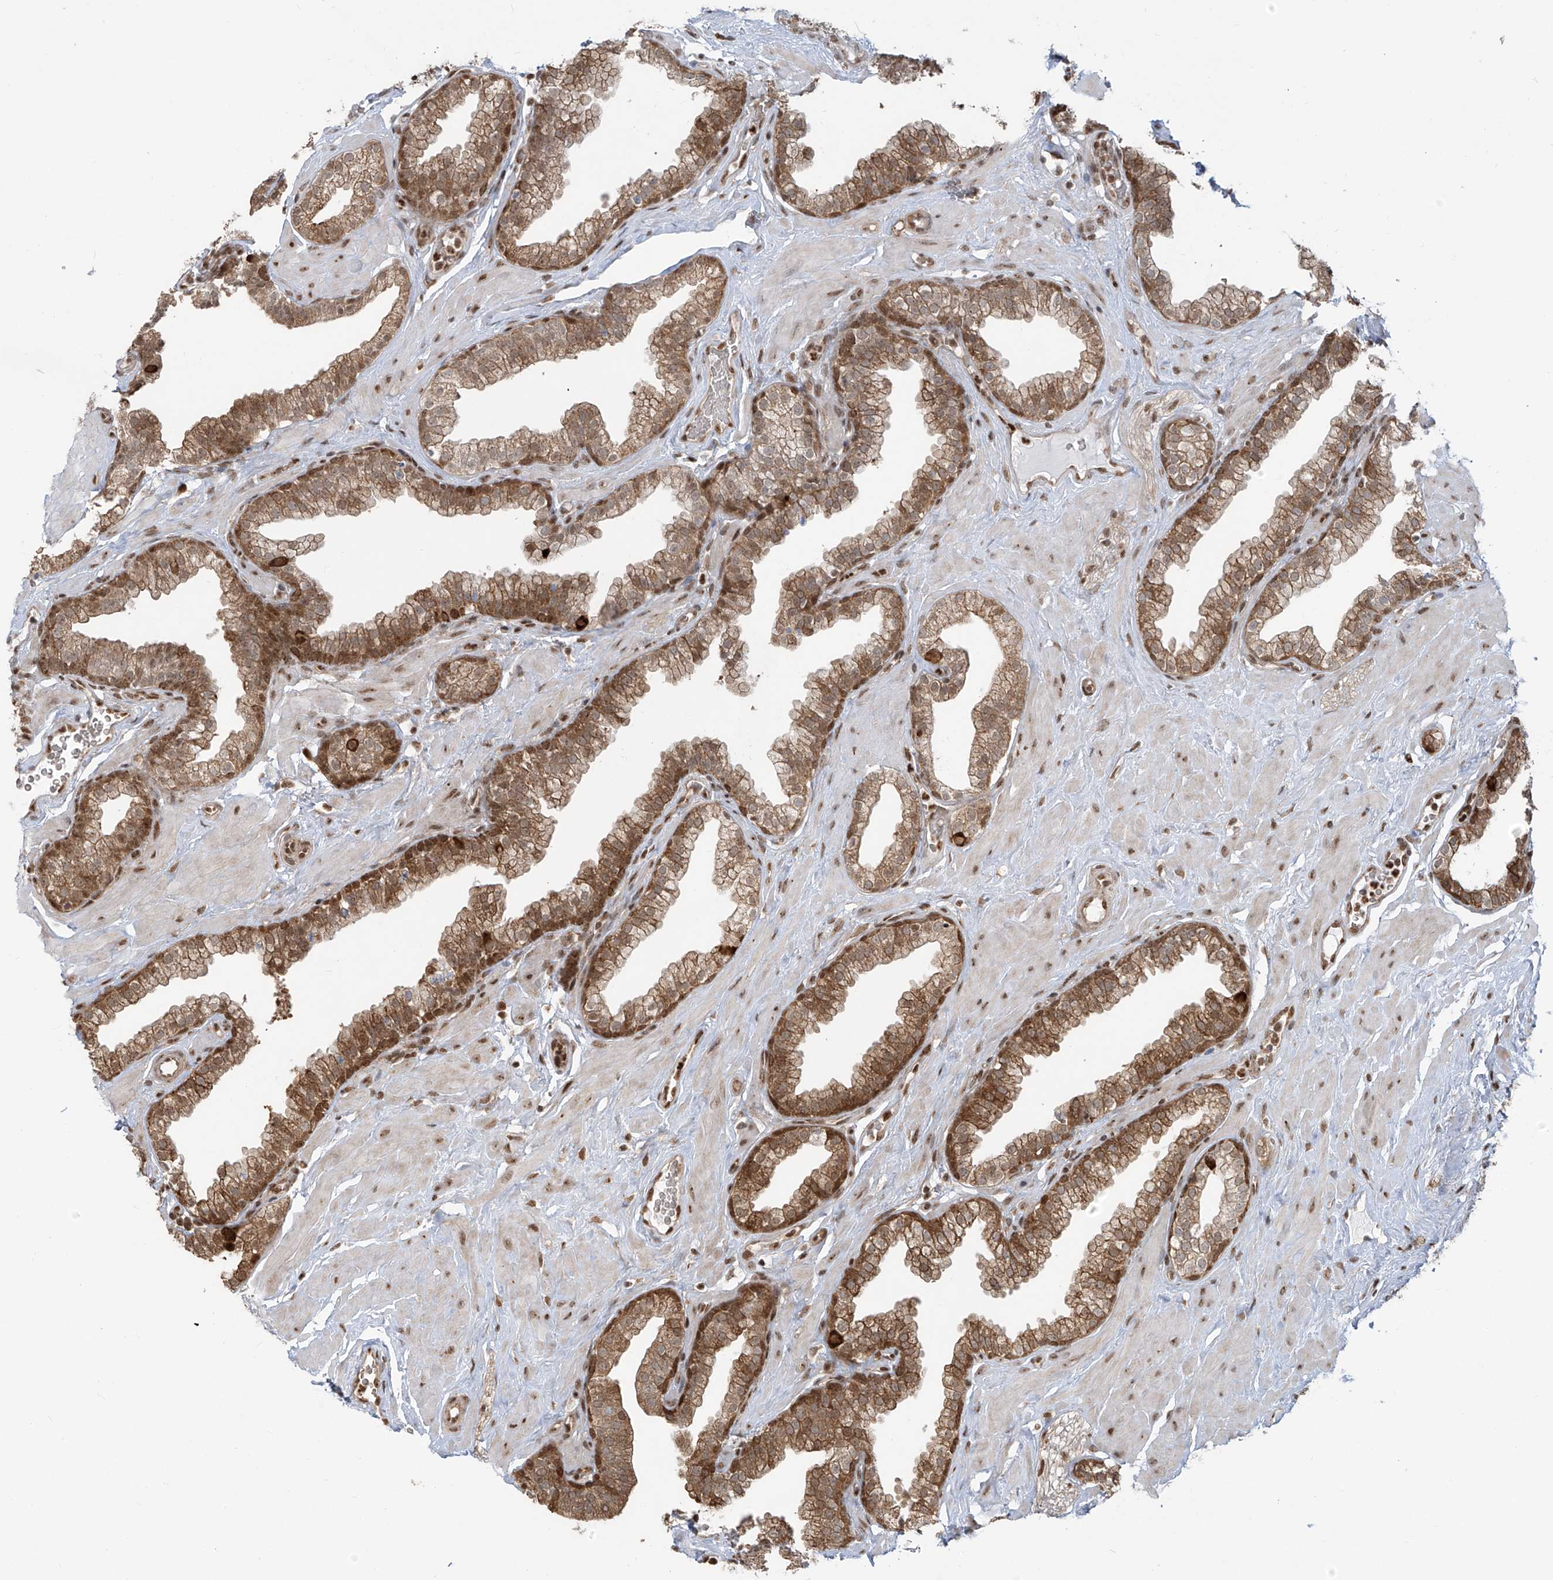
{"staining": {"intensity": "moderate", "quantity": ">75%", "location": "cytoplasmic/membranous,nuclear"}, "tissue": "prostate", "cell_type": "Glandular cells", "image_type": "normal", "snomed": [{"axis": "morphology", "description": "Normal tissue, NOS"}, {"axis": "morphology", "description": "Urothelial carcinoma, Low grade"}, {"axis": "topography", "description": "Urinary bladder"}, {"axis": "topography", "description": "Prostate"}], "caption": "A photomicrograph of human prostate stained for a protein displays moderate cytoplasmic/membranous,nuclear brown staining in glandular cells. The staining is performed using DAB (3,3'-diaminobenzidine) brown chromogen to label protein expression. The nuclei are counter-stained blue using hematoxylin.", "gene": "VMP1", "patient": {"sex": "male", "age": 60}}